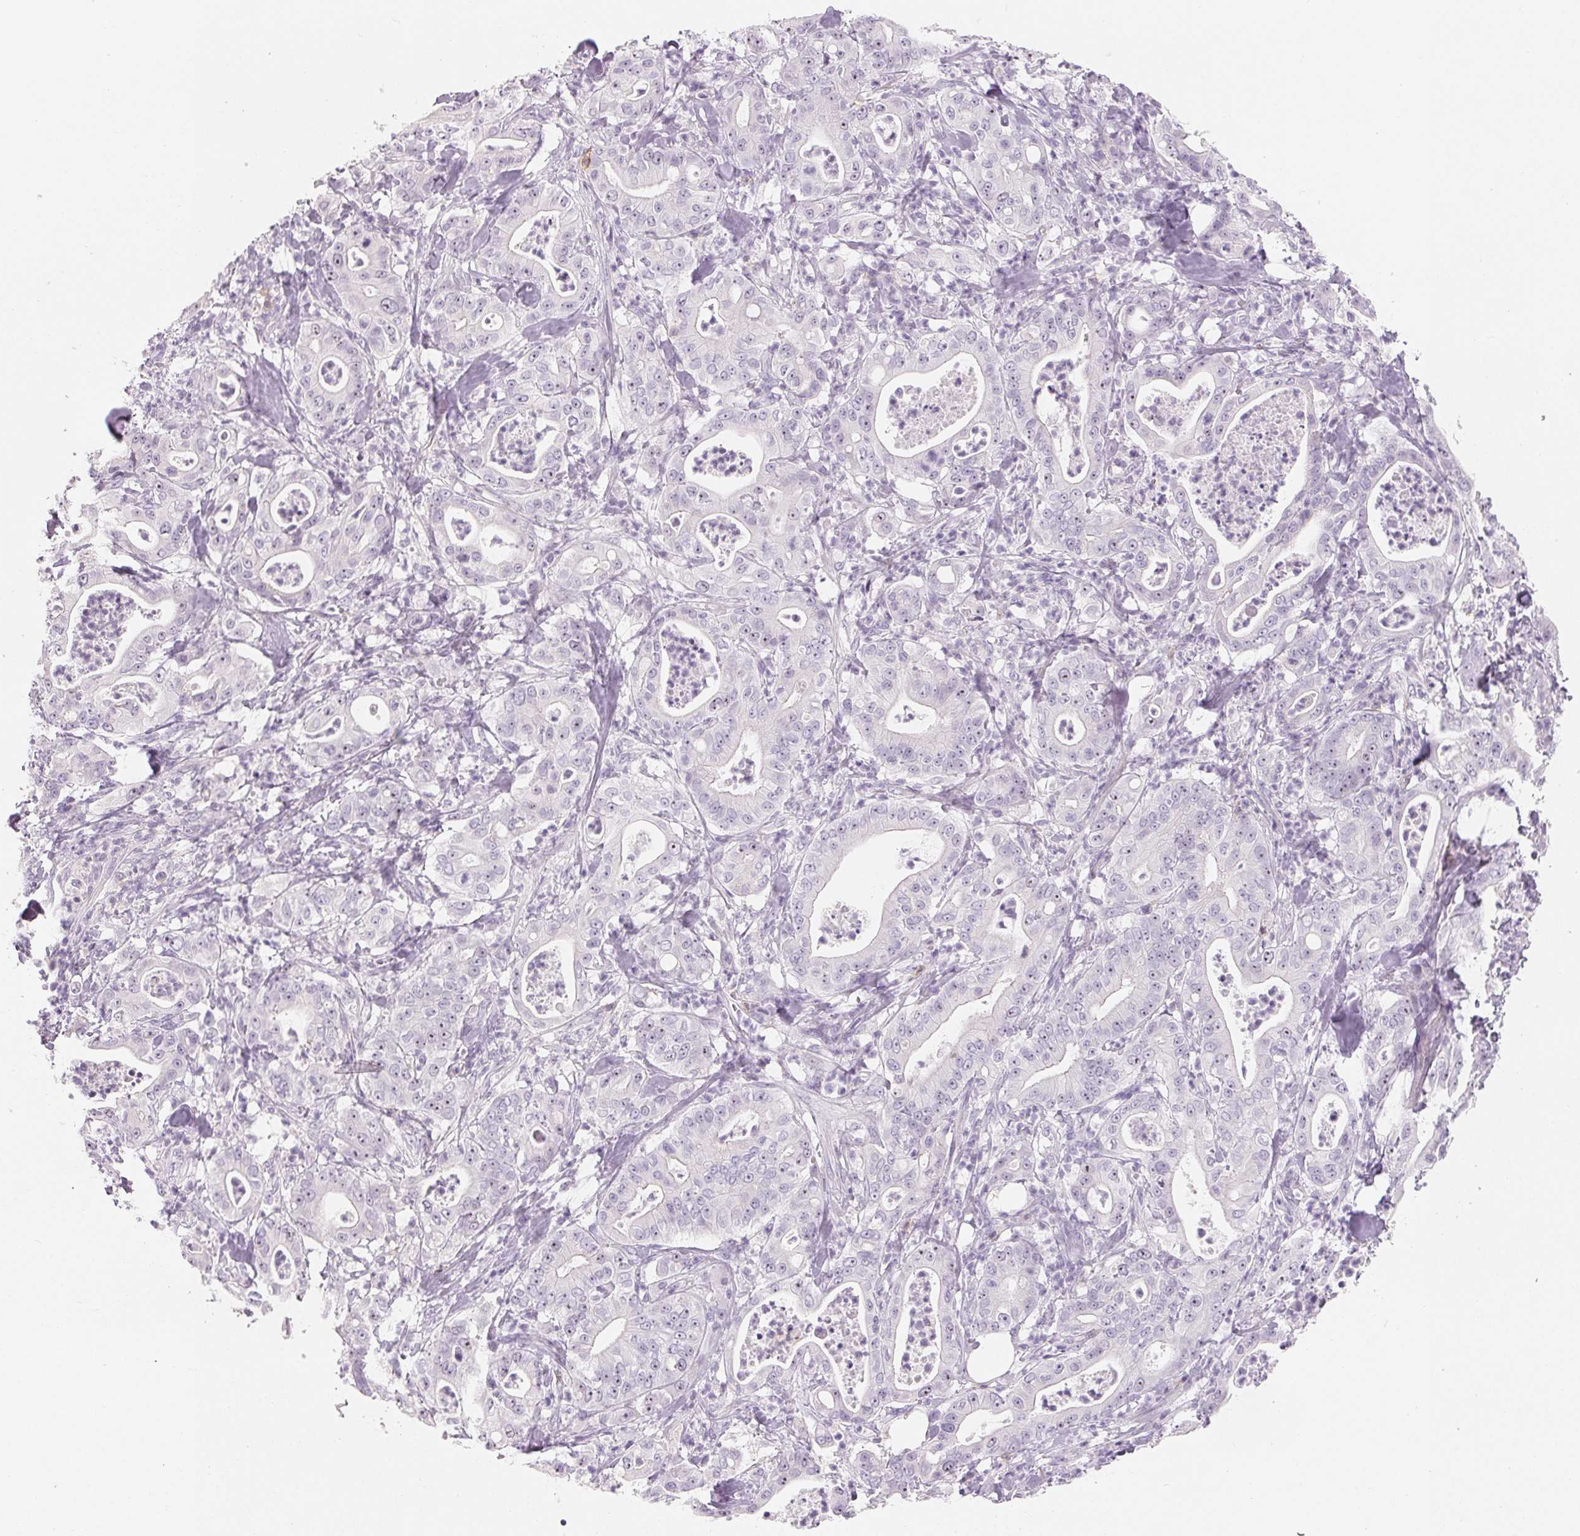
{"staining": {"intensity": "negative", "quantity": "none", "location": "none"}, "tissue": "pancreatic cancer", "cell_type": "Tumor cells", "image_type": "cancer", "snomed": [{"axis": "morphology", "description": "Adenocarcinoma, NOS"}, {"axis": "topography", "description": "Pancreas"}], "caption": "Immunohistochemistry of adenocarcinoma (pancreatic) demonstrates no positivity in tumor cells.", "gene": "CD69", "patient": {"sex": "male", "age": 71}}